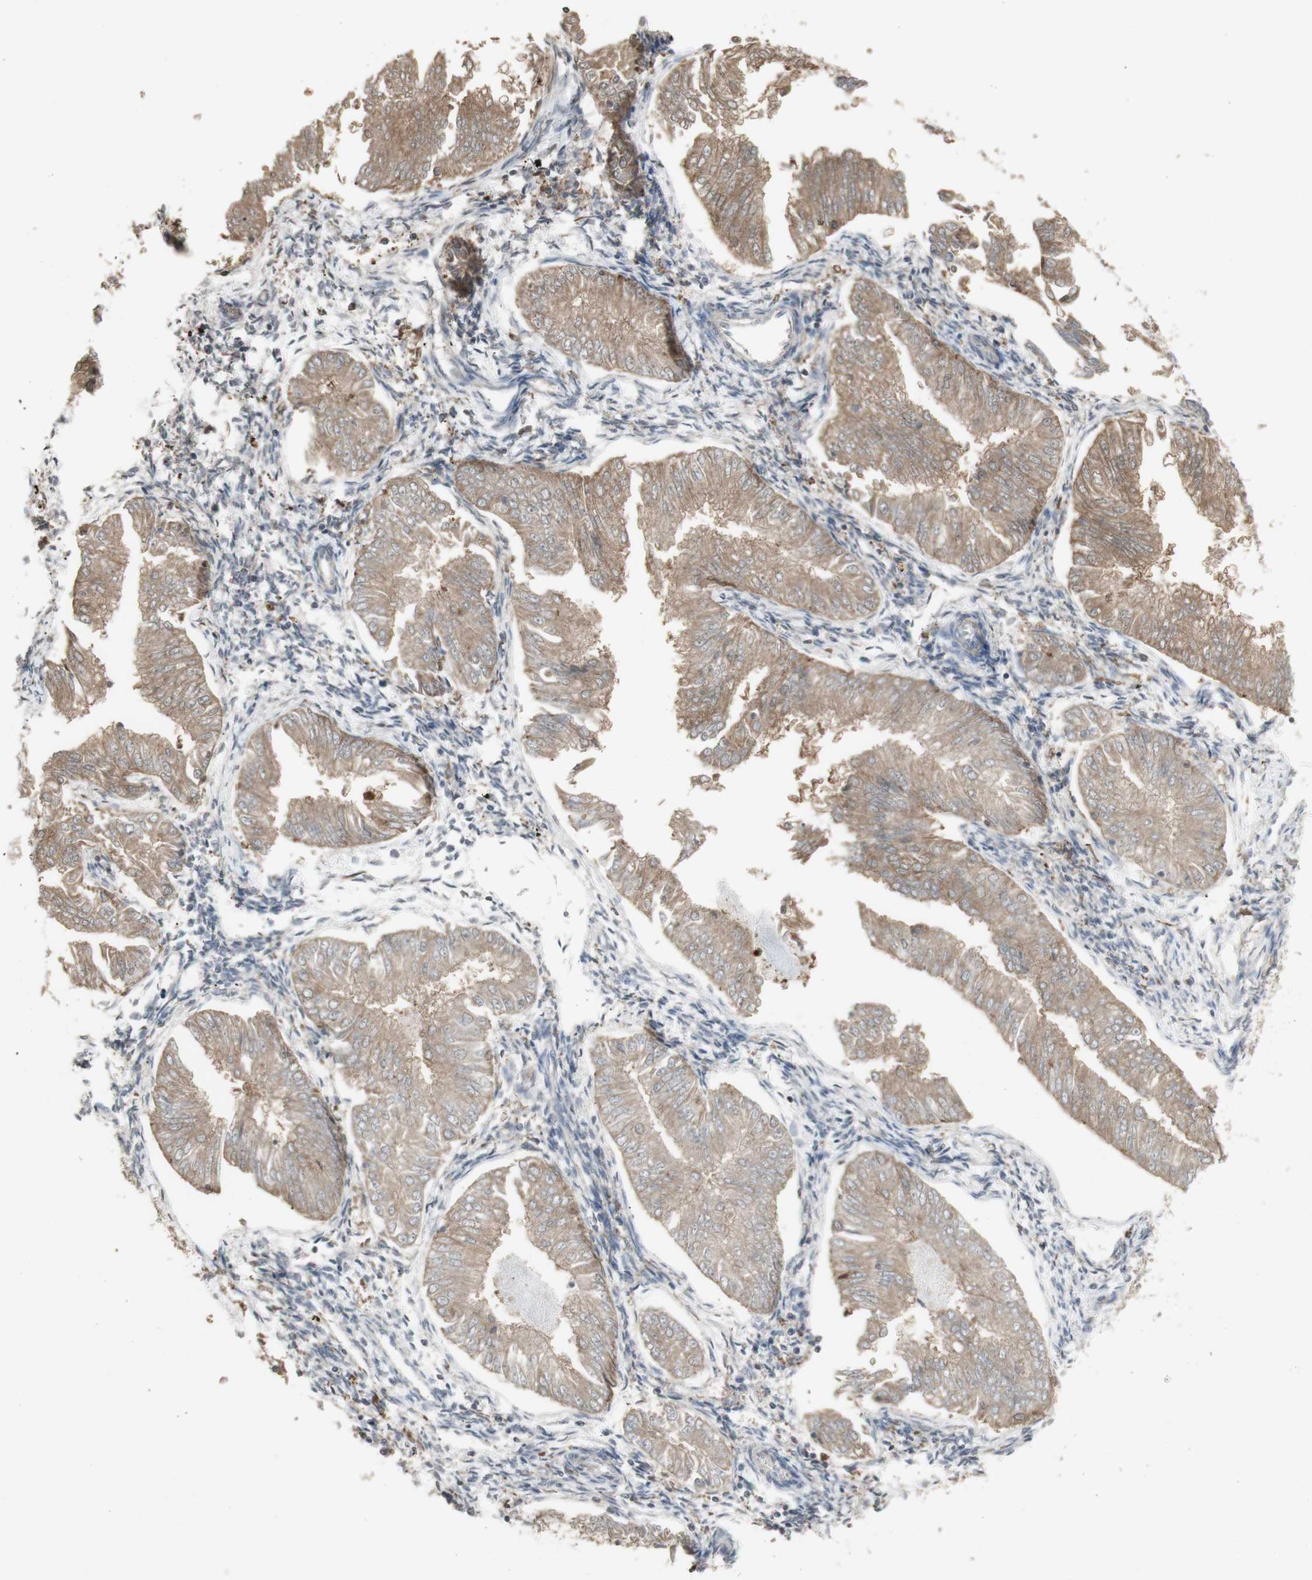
{"staining": {"intensity": "moderate", "quantity": ">75%", "location": "cytoplasmic/membranous"}, "tissue": "endometrial cancer", "cell_type": "Tumor cells", "image_type": "cancer", "snomed": [{"axis": "morphology", "description": "Adenocarcinoma, NOS"}, {"axis": "topography", "description": "Endometrium"}], "caption": "A photomicrograph of human endometrial adenocarcinoma stained for a protein displays moderate cytoplasmic/membranous brown staining in tumor cells. Immunohistochemistry (ihc) stains the protein of interest in brown and the nuclei are stained blue.", "gene": "ATP6V1E1", "patient": {"sex": "female", "age": 53}}